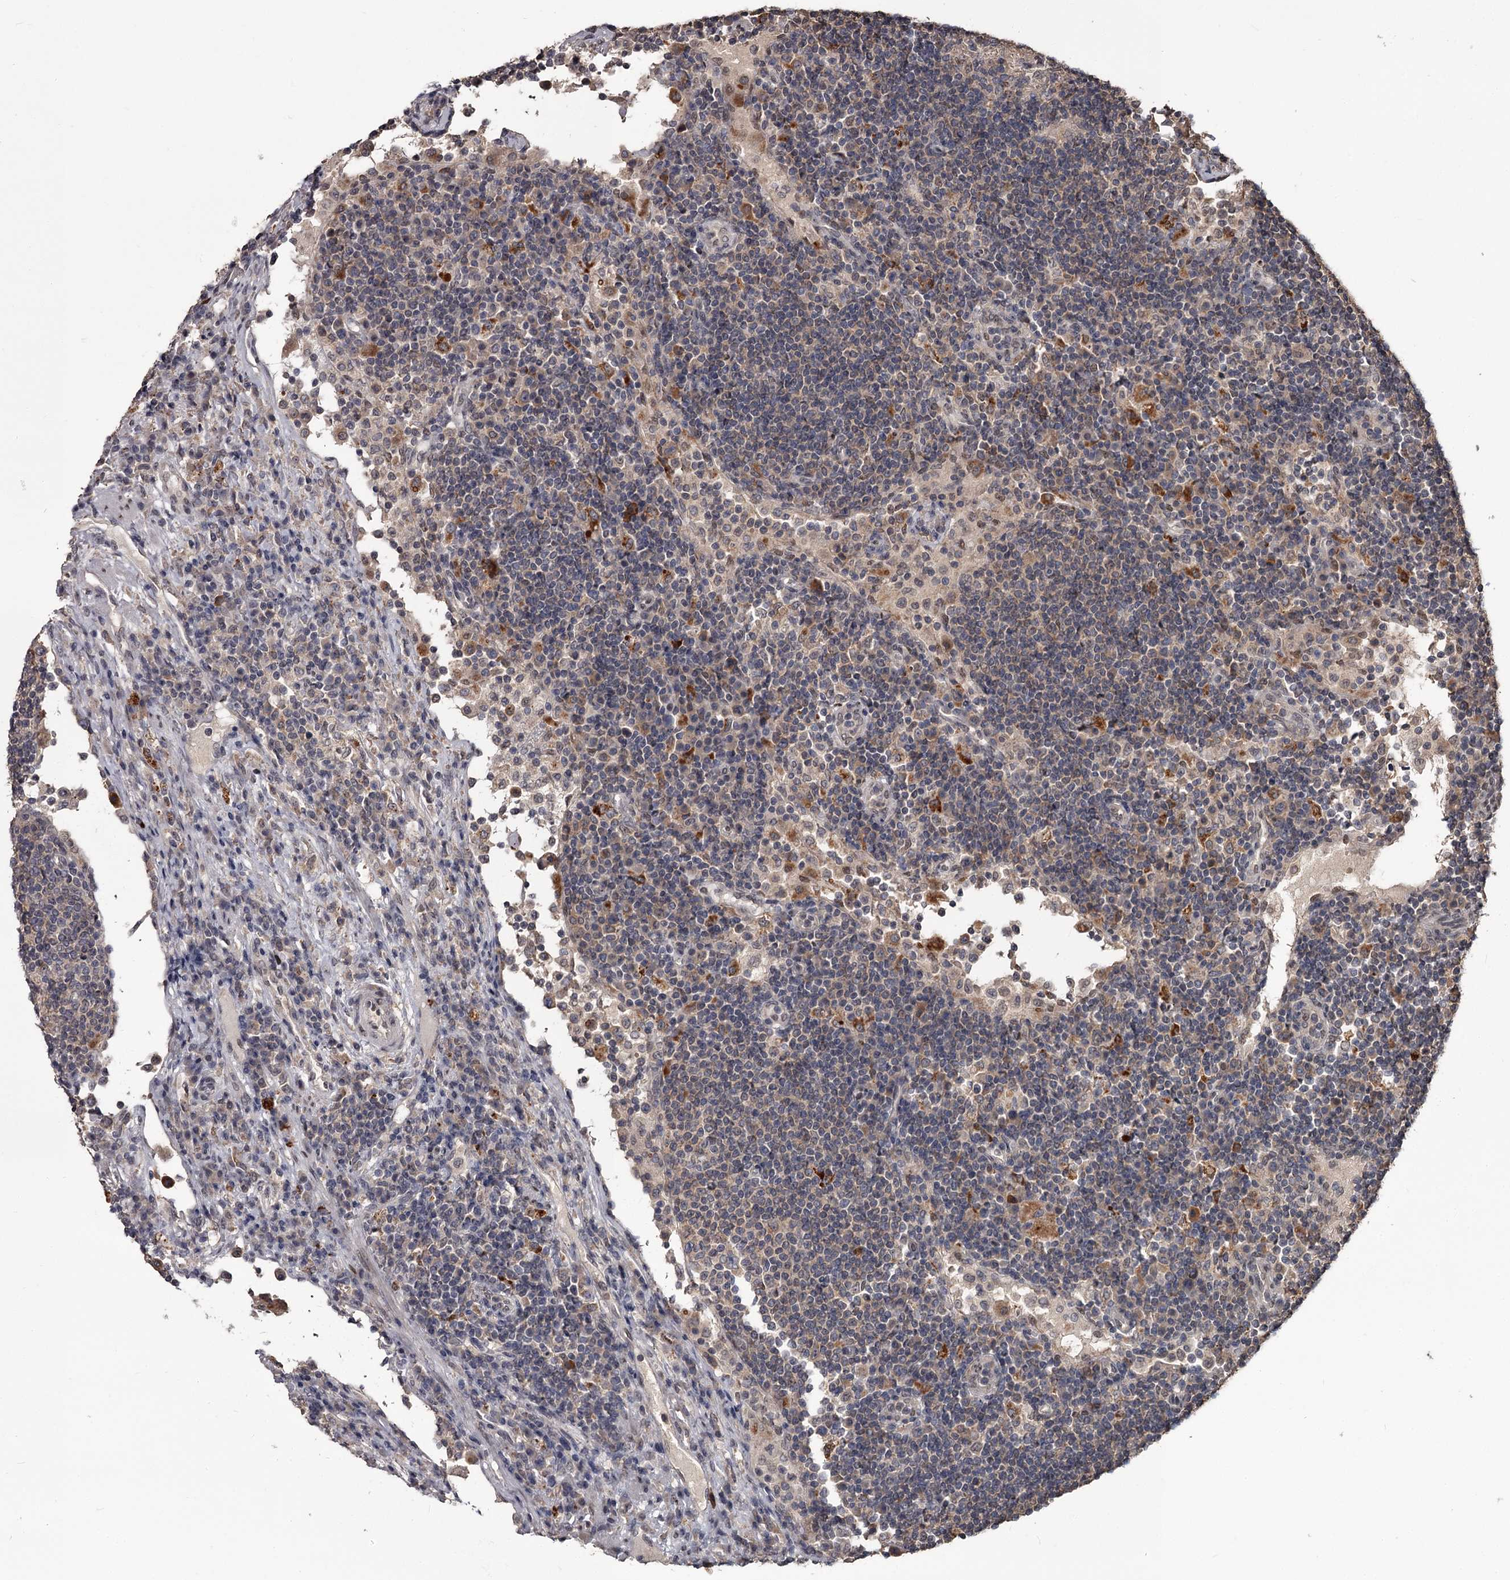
{"staining": {"intensity": "negative", "quantity": "none", "location": "none"}, "tissue": "lymph node", "cell_type": "Germinal center cells", "image_type": "normal", "snomed": [{"axis": "morphology", "description": "Normal tissue, NOS"}, {"axis": "topography", "description": "Lymph node"}], "caption": "IHC of benign lymph node demonstrates no expression in germinal center cells. (DAB immunohistochemistry, high magnification).", "gene": "PRPF40B", "patient": {"sex": "female", "age": 53}}